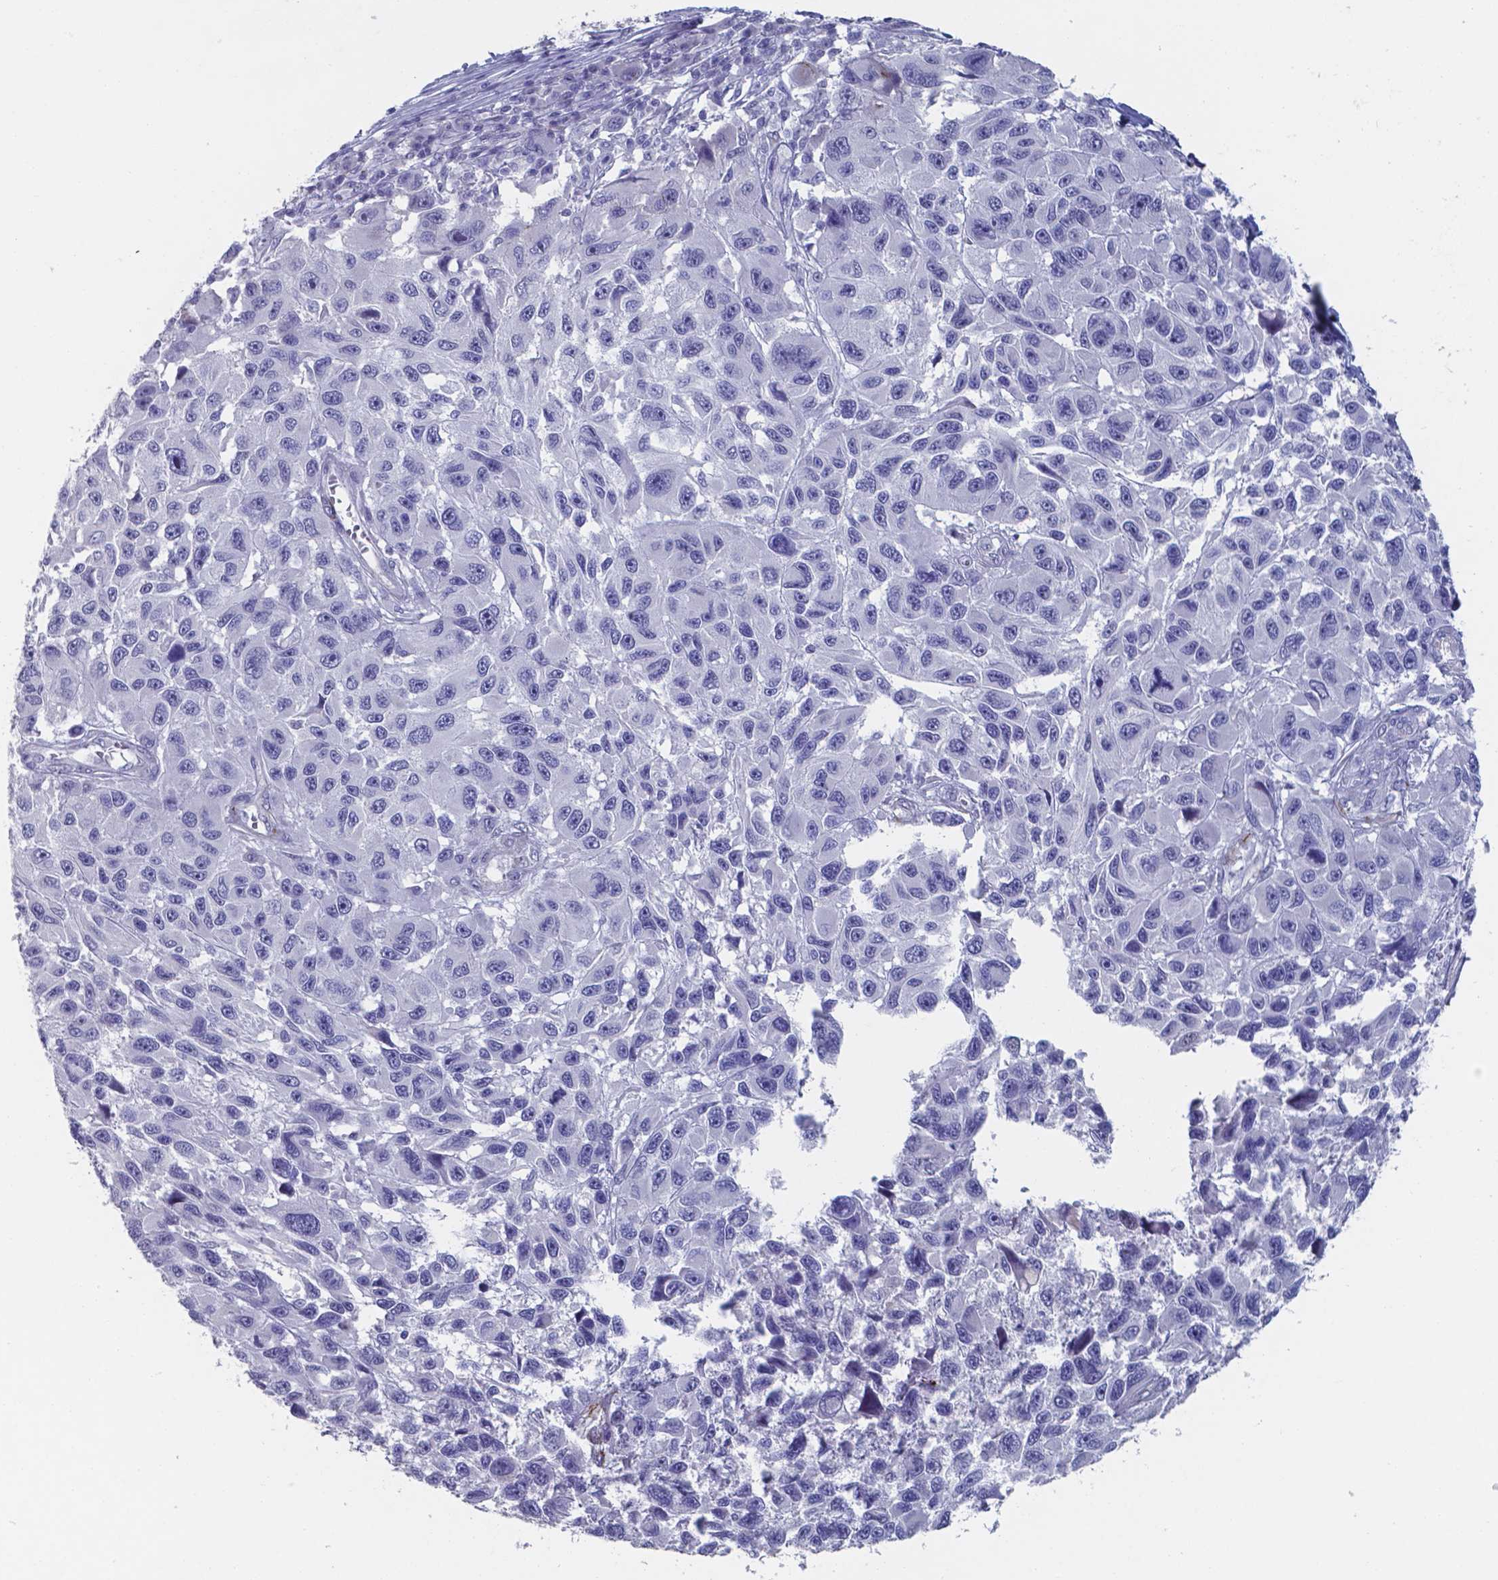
{"staining": {"intensity": "negative", "quantity": "none", "location": "none"}, "tissue": "melanoma", "cell_type": "Tumor cells", "image_type": "cancer", "snomed": [{"axis": "morphology", "description": "Malignant melanoma, NOS"}, {"axis": "topography", "description": "Skin"}], "caption": "DAB (3,3'-diaminobenzidine) immunohistochemical staining of malignant melanoma exhibits no significant expression in tumor cells.", "gene": "PLA2R1", "patient": {"sex": "male", "age": 53}}